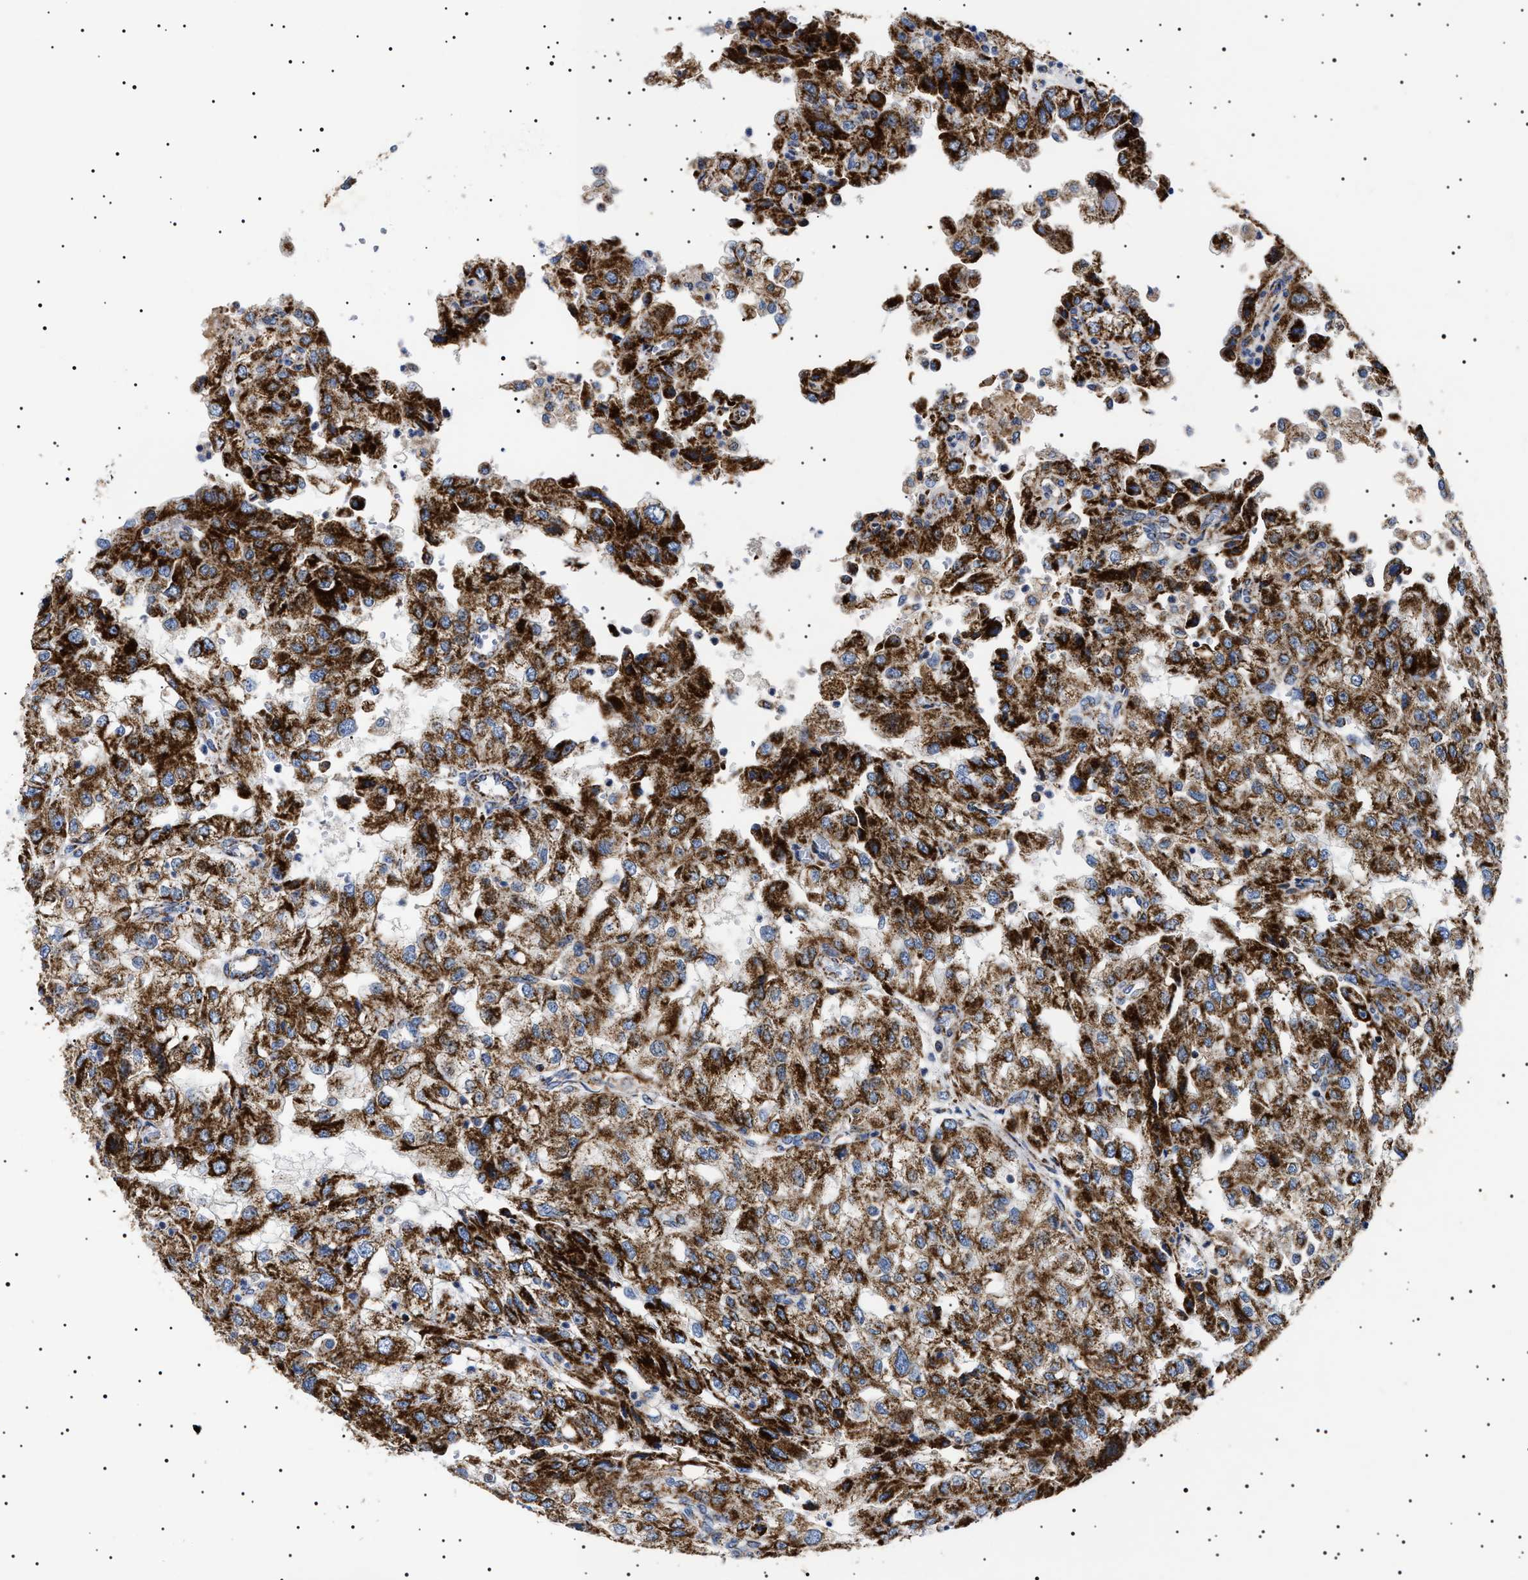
{"staining": {"intensity": "strong", "quantity": ">75%", "location": "cytoplasmic/membranous"}, "tissue": "renal cancer", "cell_type": "Tumor cells", "image_type": "cancer", "snomed": [{"axis": "morphology", "description": "Adenocarcinoma, NOS"}, {"axis": "topography", "description": "Kidney"}], "caption": "Immunohistochemical staining of human renal adenocarcinoma demonstrates high levels of strong cytoplasmic/membranous expression in about >75% of tumor cells.", "gene": "CHRDL2", "patient": {"sex": "female", "age": 54}}